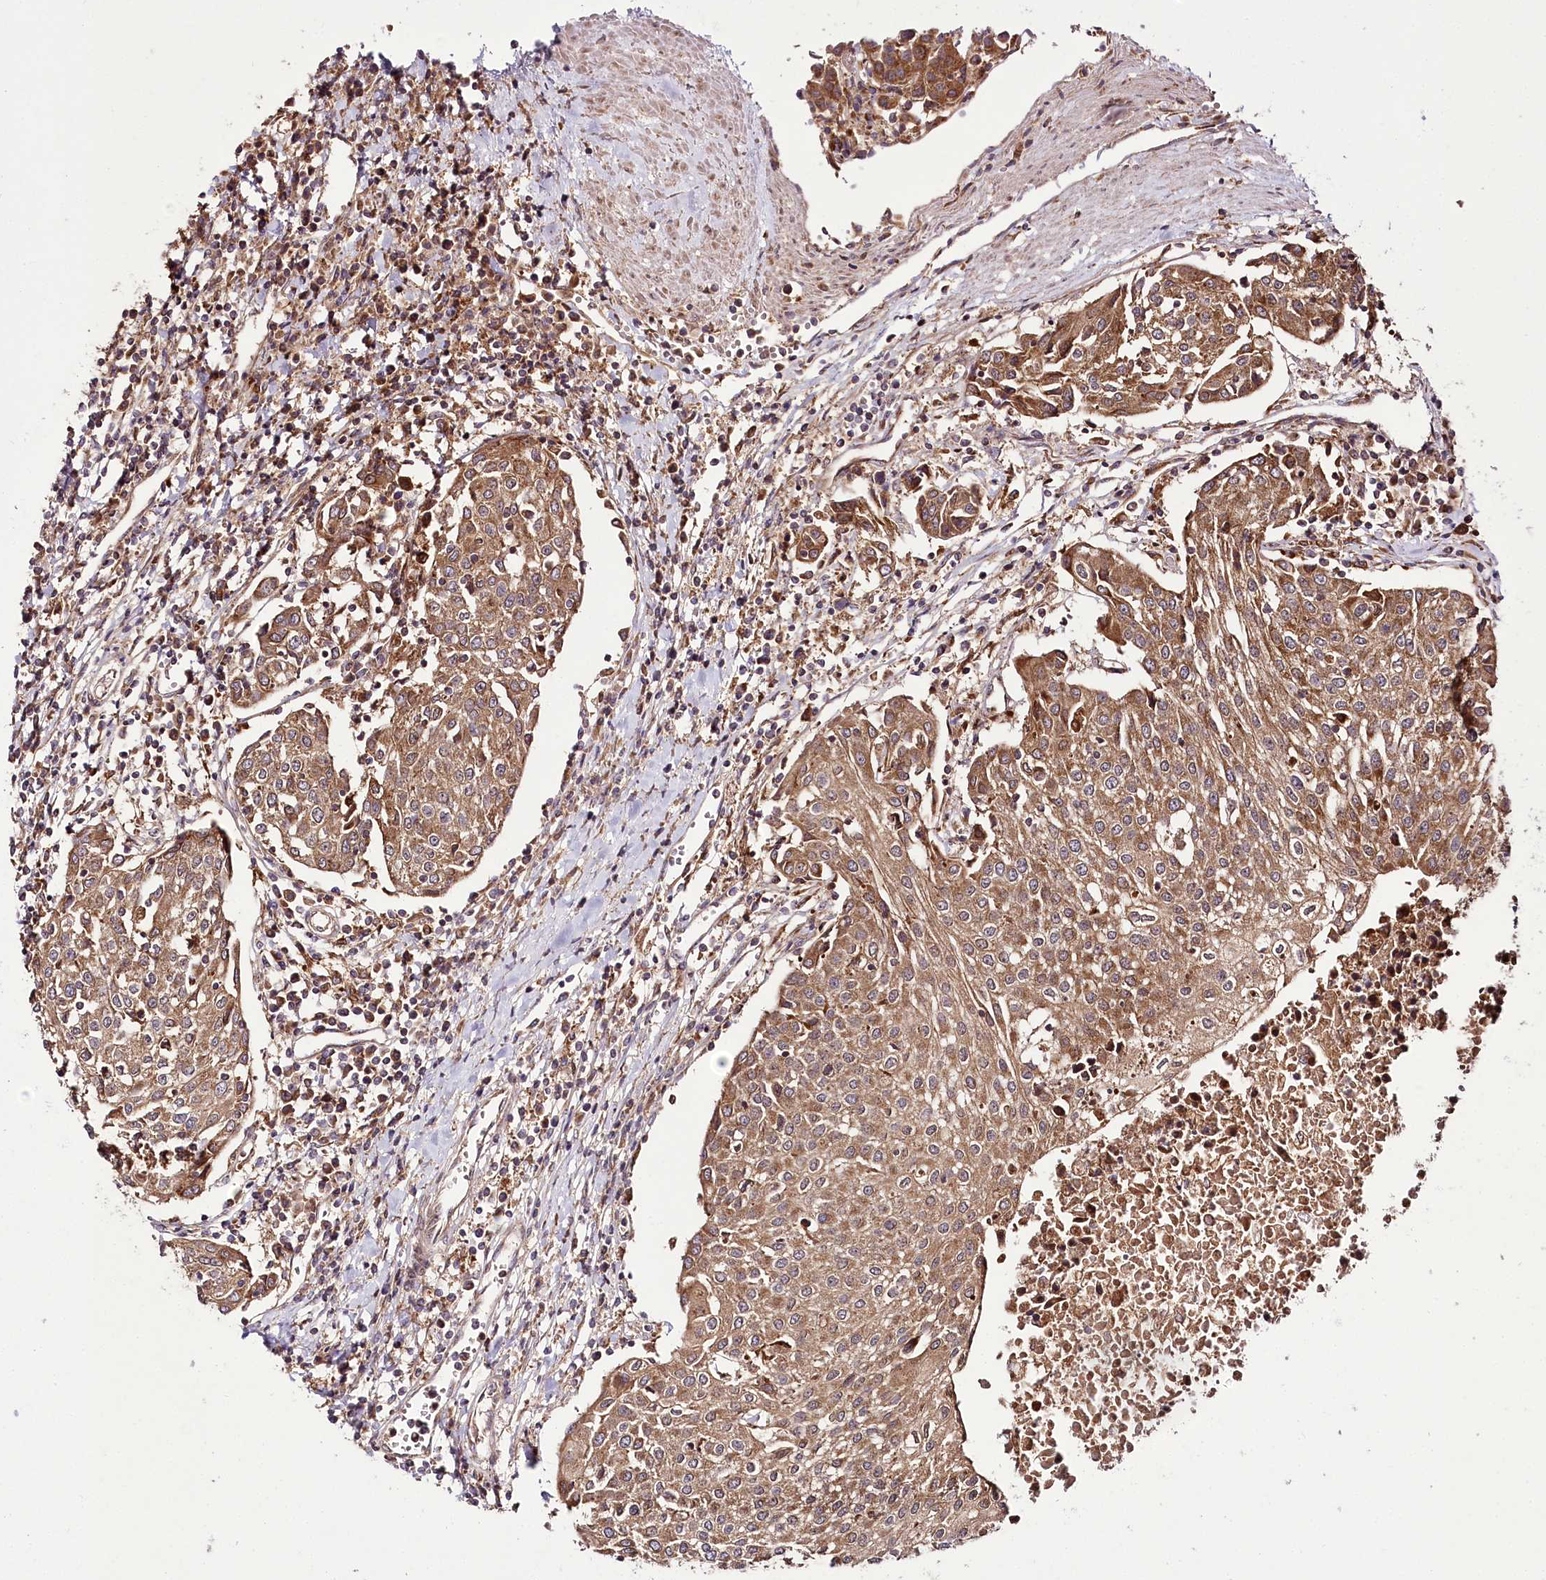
{"staining": {"intensity": "moderate", "quantity": ">75%", "location": "cytoplasmic/membranous"}, "tissue": "urothelial cancer", "cell_type": "Tumor cells", "image_type": "cancer", "snomed": [{"axis": "morphology", "description": "Urothelial carcinoma, High grade"}, {"axis": "topography", "description": "Urinary bladder"}], "caption": "Immunohistochemistry (DAB) staining of human high-grade urothelial carcinoma displays moderate cytoplasmic/membranous protein positivity in approximately >75% of tumor cells.", "gene": "RAB7A", "patient": {"sex": "female", "age": 85}}